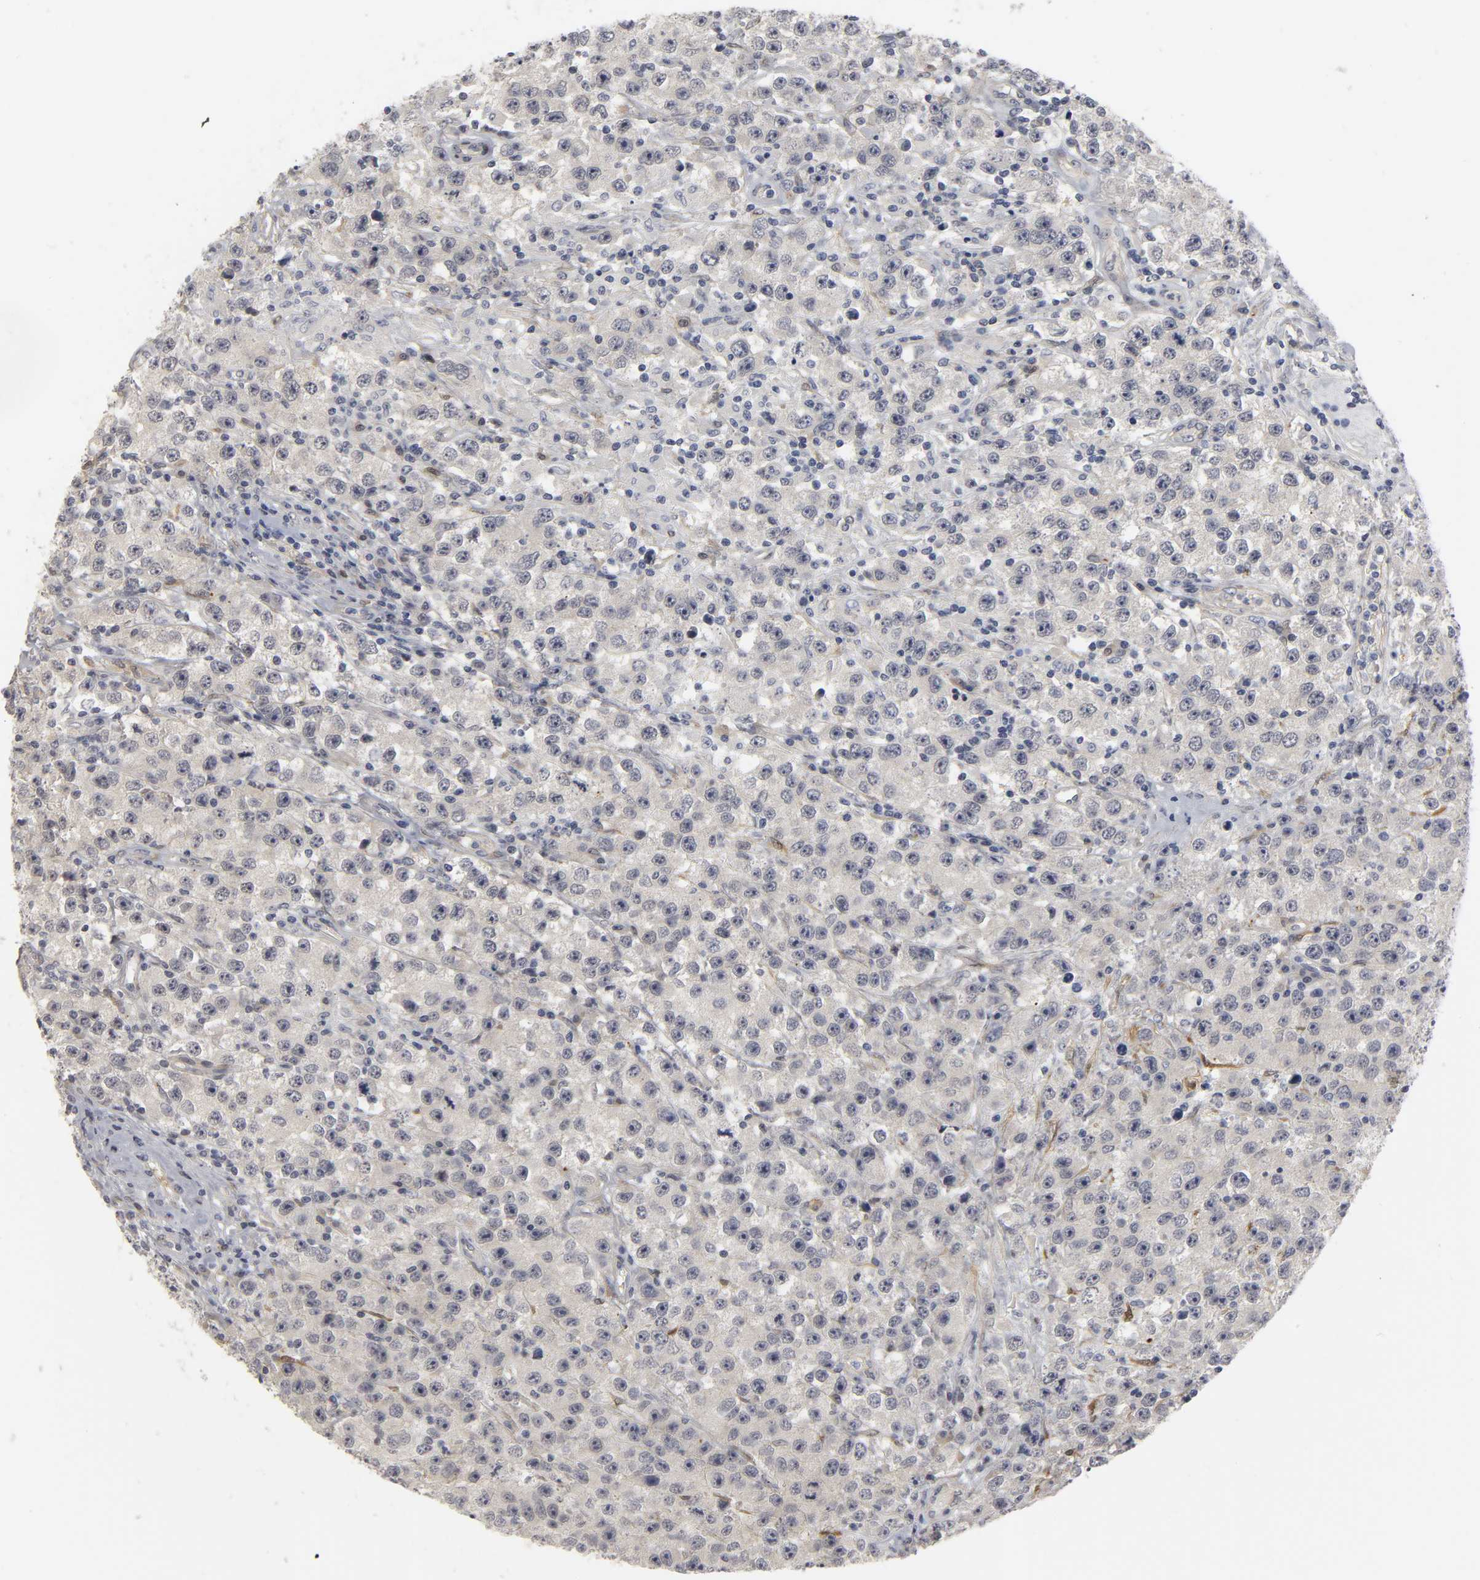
{"staining": {"intensity": "weak", "quantity": "<25%", "location": "cytoplasmic/membranous"}, "tissue": "testis cancer", "cell_type": "Tumor cells", "image_type": "cancer", "snomed": [{"axis": "morphology", "description": "Seminoma, NOS"}, {"axis": "topography", "description": "Testis"}], "caption": "Histopathology image shows no significant protein expression in tumor cells of testis cancer.", "gene": "PDLIM3", "patient": {"sex": "male", "age": 52}}